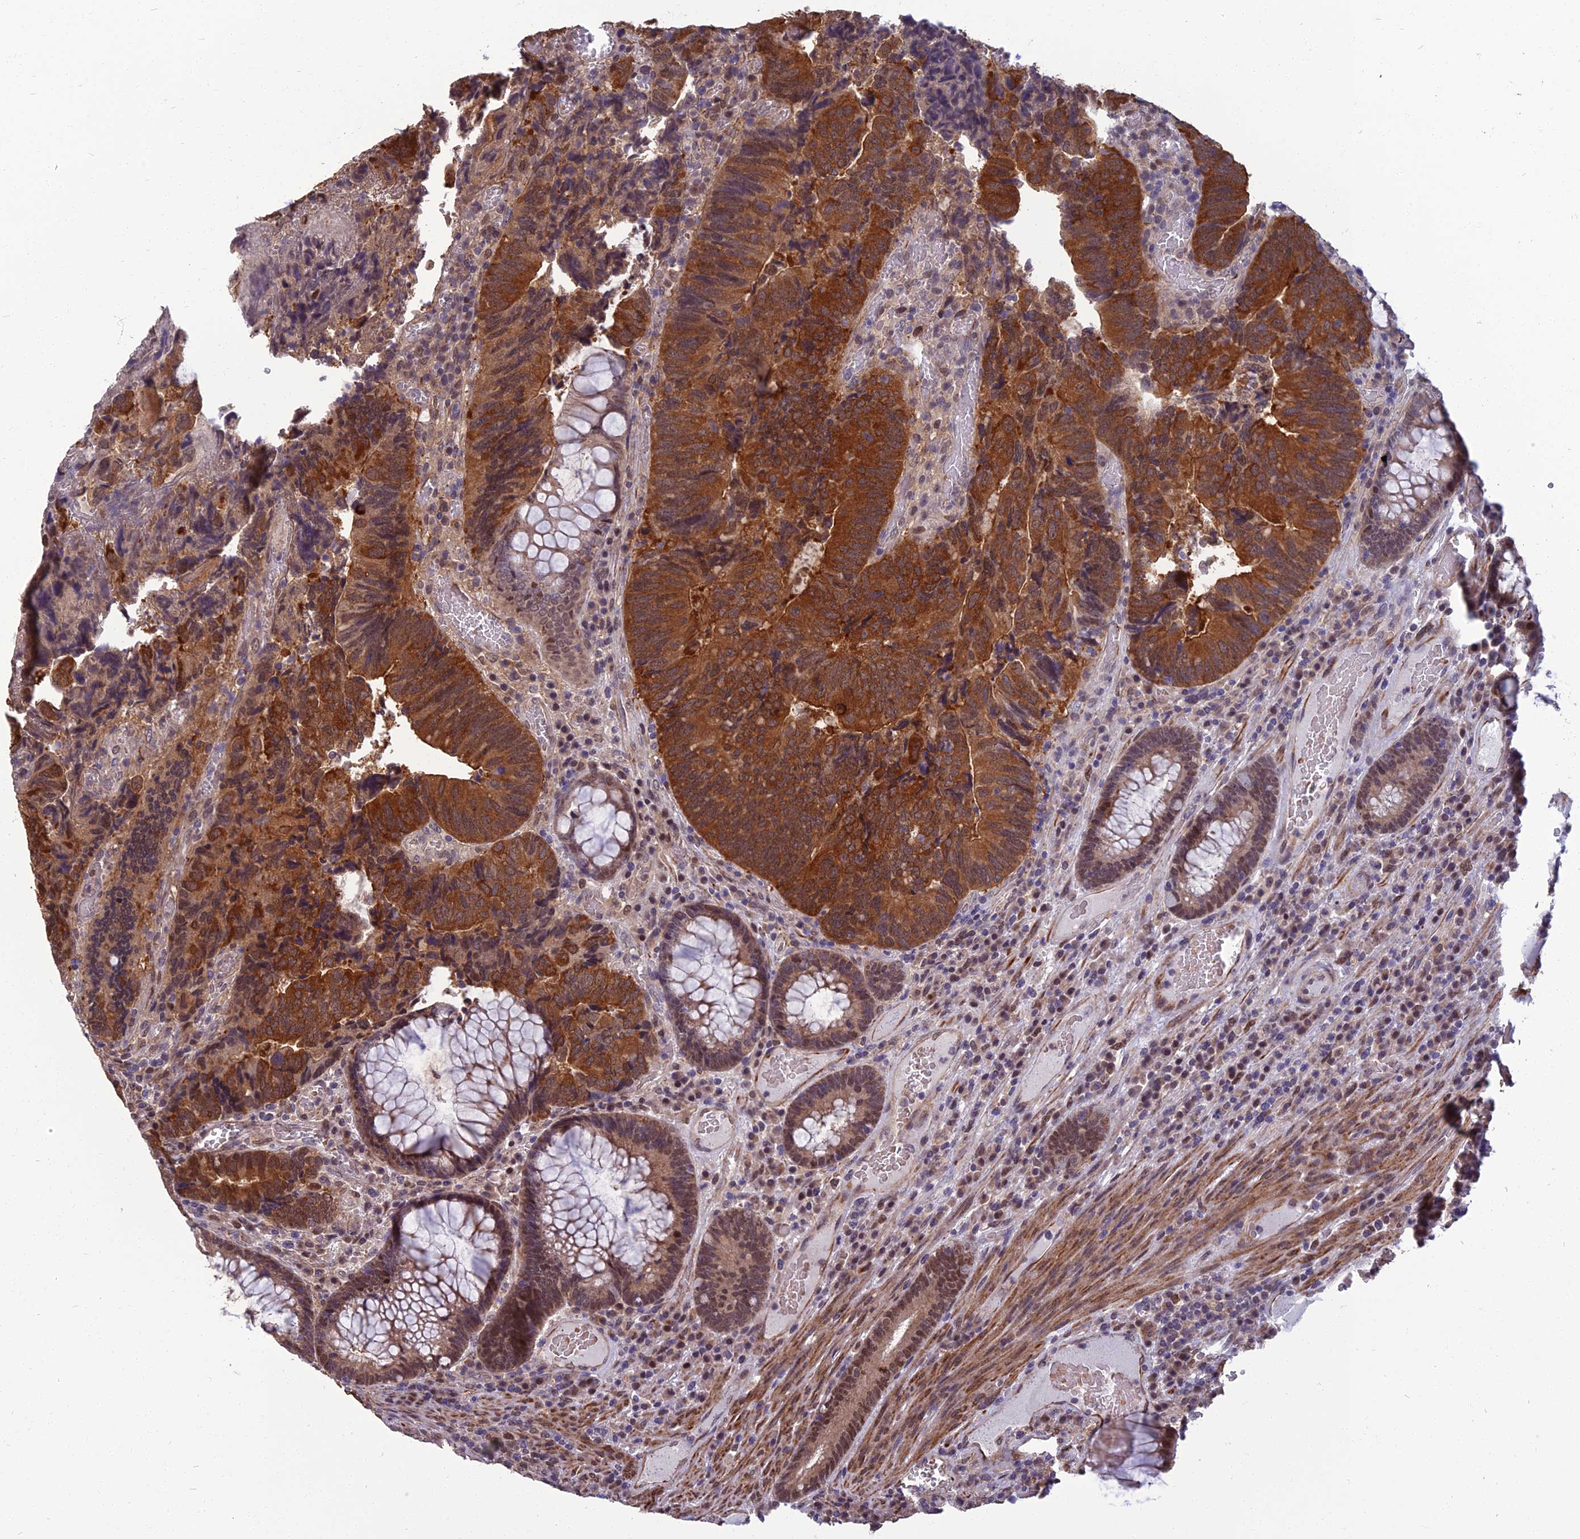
{"staining": {"intensity": "strong", "quantity": ">75%", "location": "cytoplasmic/membranous,nuclear"}, "tissue": "colorectal cancer", "cell_type": "Tumor cells", "image_type": "cancer", "snomed": [{"axis": "morphology", "description": "Adenocarcinoma, NOS"}, {"axis": "topography", "description": "Colon"}], "caption": "Immunohistochemistry (IHC) staining of colorectal cancer (adenocarcinoma), which demonstrates high levels of strong cytoplasmic/membranous and nuclear expression in approximately >75% of tumor cells indicating strong cytoplasmic/membranous and nuclear protein positivity. The staining was performed using DAB (3,3'-diaminobenzidine) (brown) for protein detection and nuclei were counterstained in hematoxylin (blue).", "gene": "NR4A3", "patient": {"sex": "female", "age": 67}}